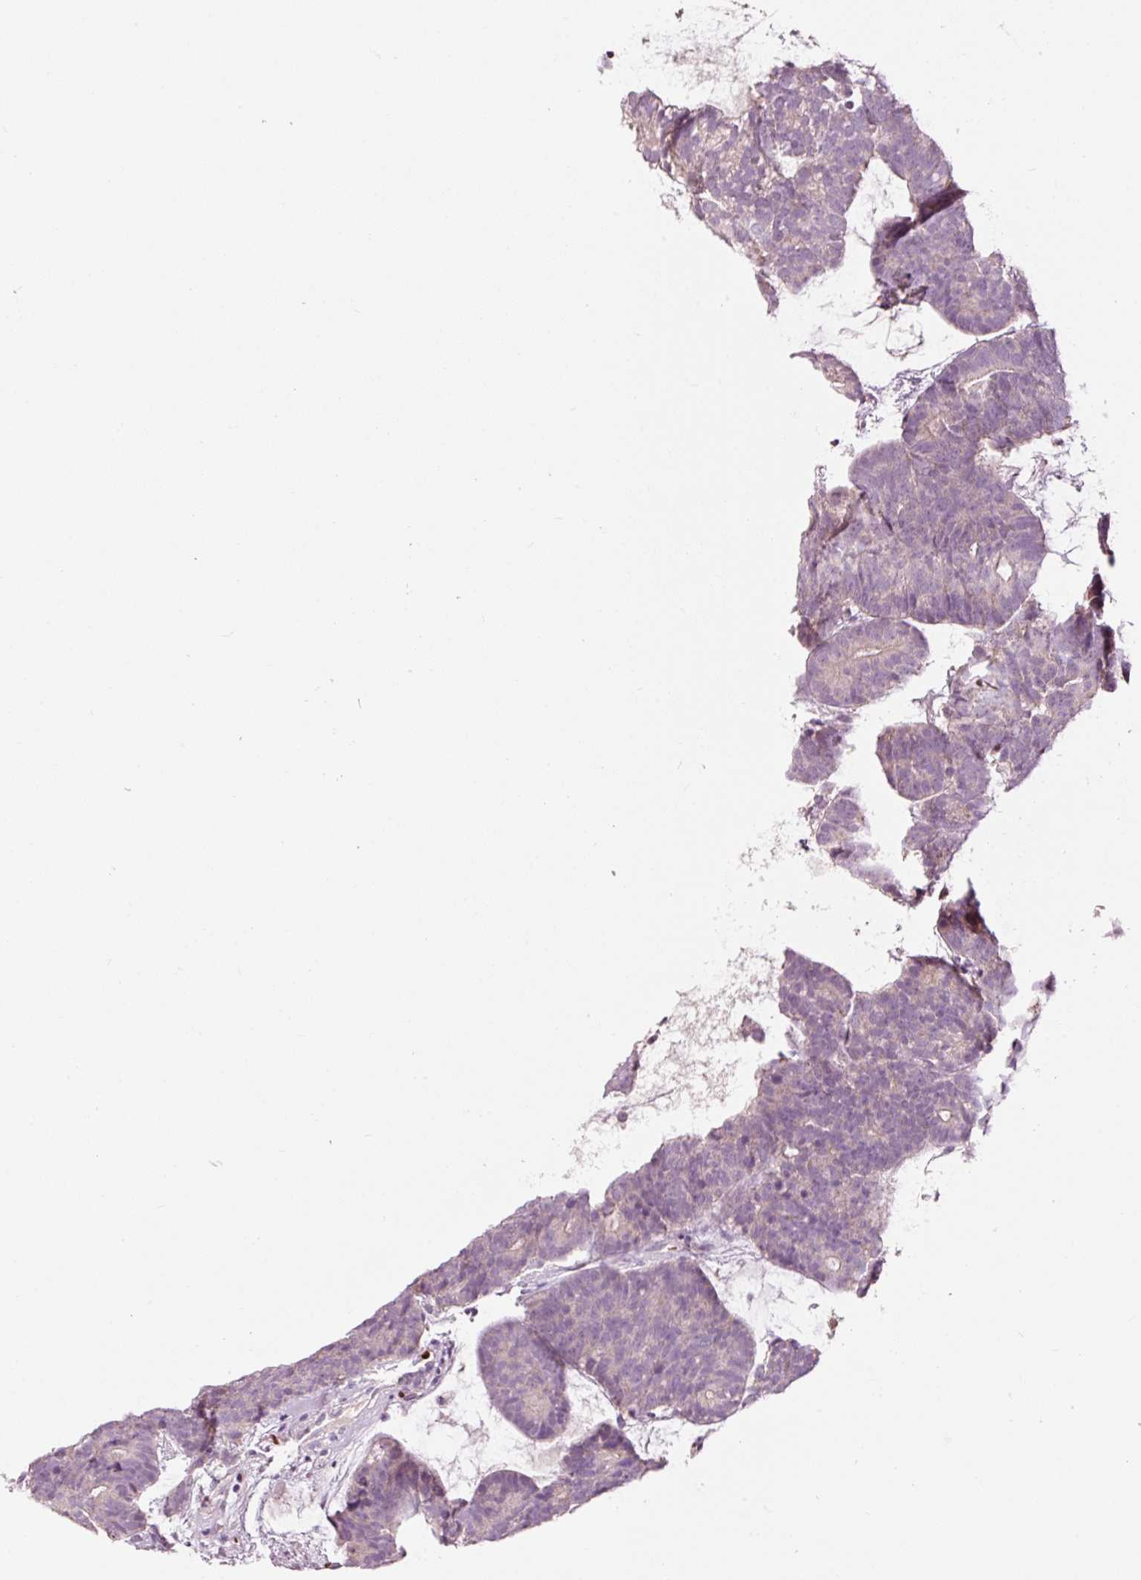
{"staining": {"intensity": "negative", "quantity": "none", "location": "none"}, "tissue": "head and neck cancer", "cell_type": "Tumor cells", "image_type": "cancer", "snomed": [{"axis": "morphology", "description": "Adenocarcinoma, NOS"}, {"axis": "topography", "description": "Head-Neck"}], "caption": "Immunohistochemistry (IHC) photomicrograph of head and neck cancer stained for a protein (brown), which shows no positivity in tumor cells.", "gene": "LDHAL6B", "patient": {"sex": "female", "age": 81}}